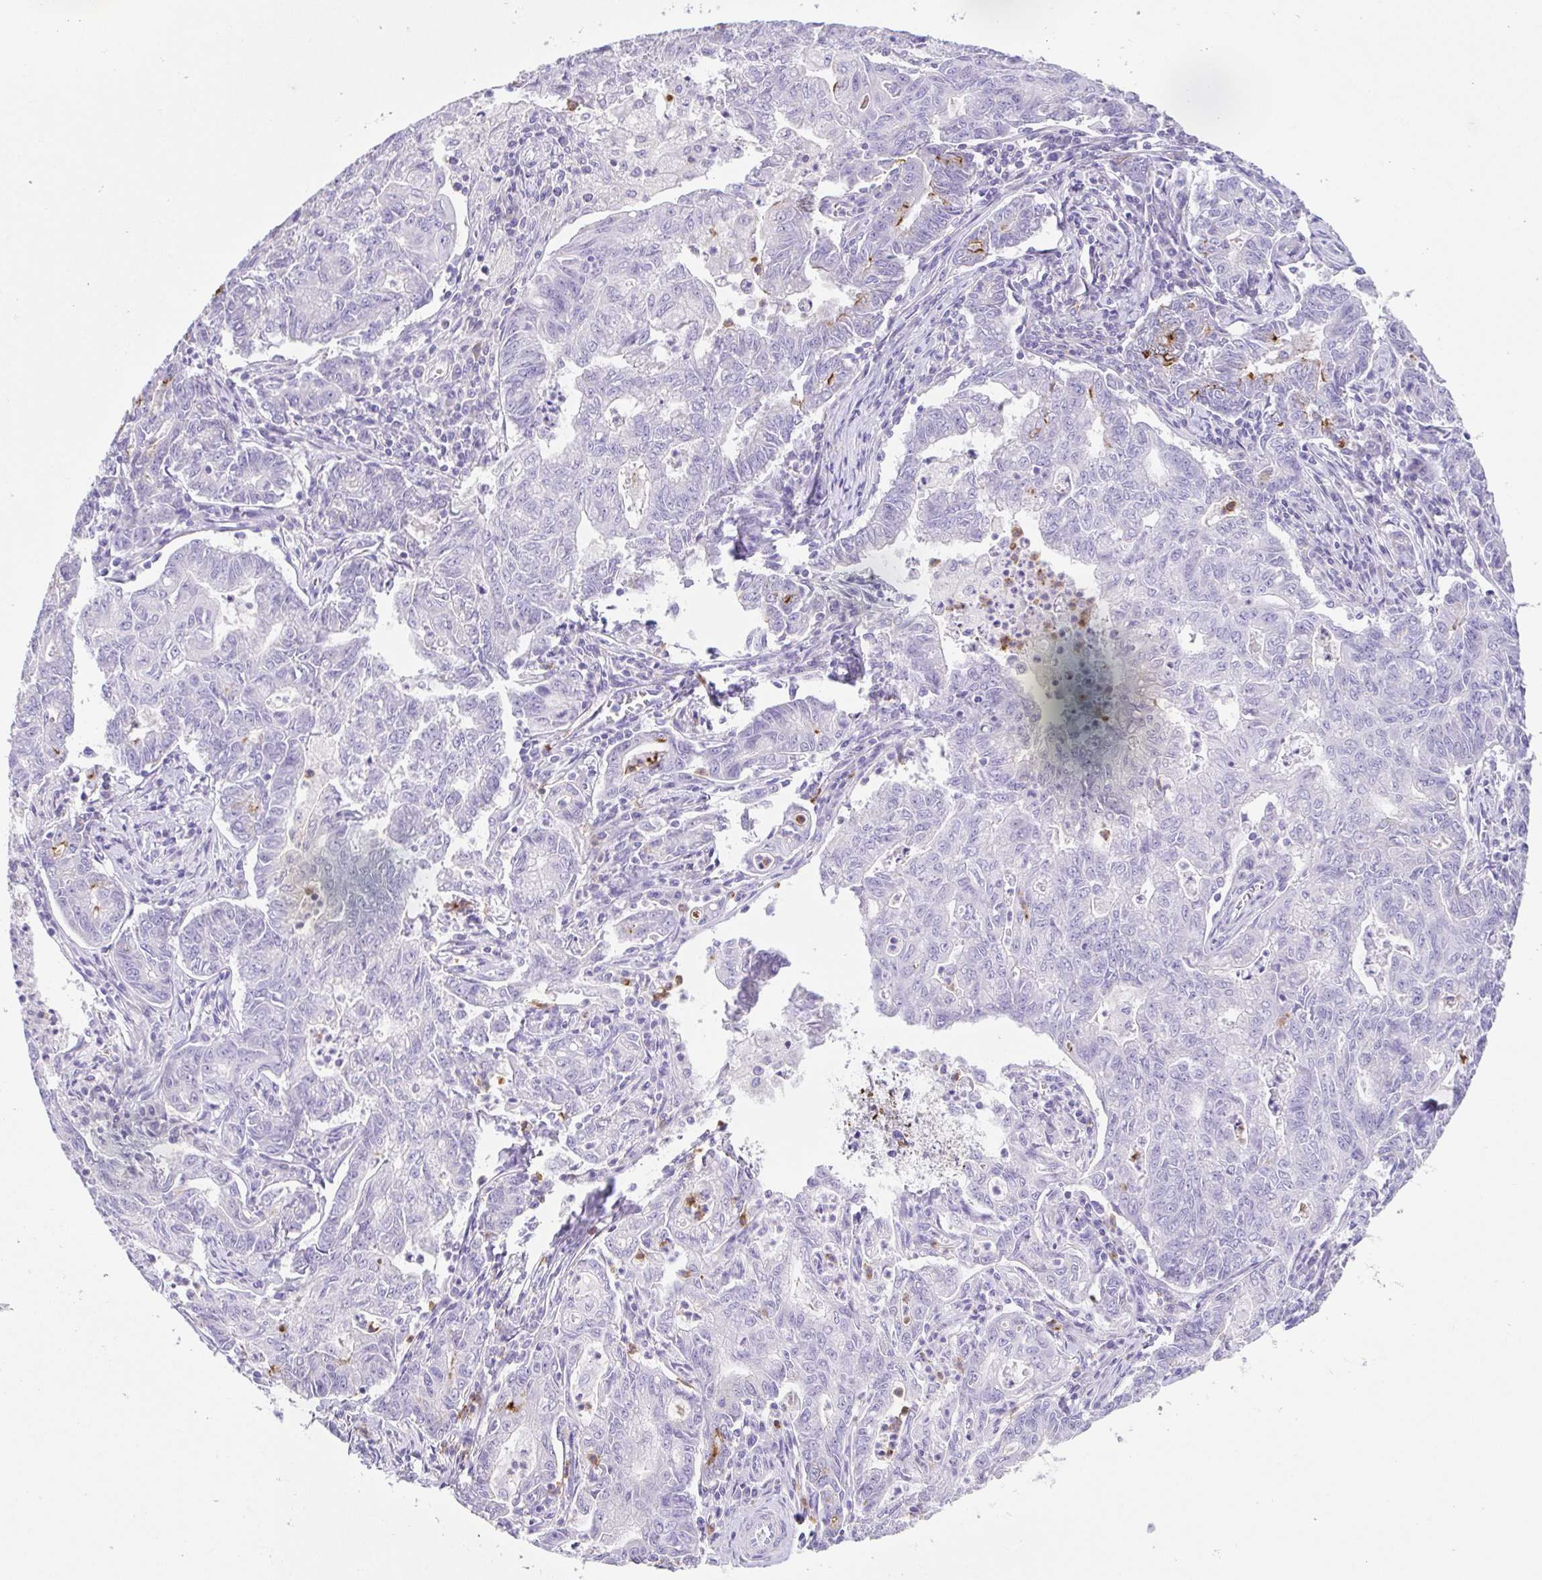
{"staining": {"intensity": "strong", "quantity": "<25%", "location": "cytoplasmic/membranous"}, "tissue": "stomach cancer", "cell_type": "Tumor cells", "image_type": "cancer", "snomed": [{"axis": "morphology", "description": "Adenocarcinoma, NOS"}, {"axis": "topography", "description": "Stomach, upper"}], "caption": "Stomach cancer (adenocarcinoma) stained with DAB IHC demonstrates medium levels of strong cytoplasmic/membranous expression in approximately <25% of tumor cells.", "gene": "ARPP21", "patient": {"sex": "female", "age": 79}}